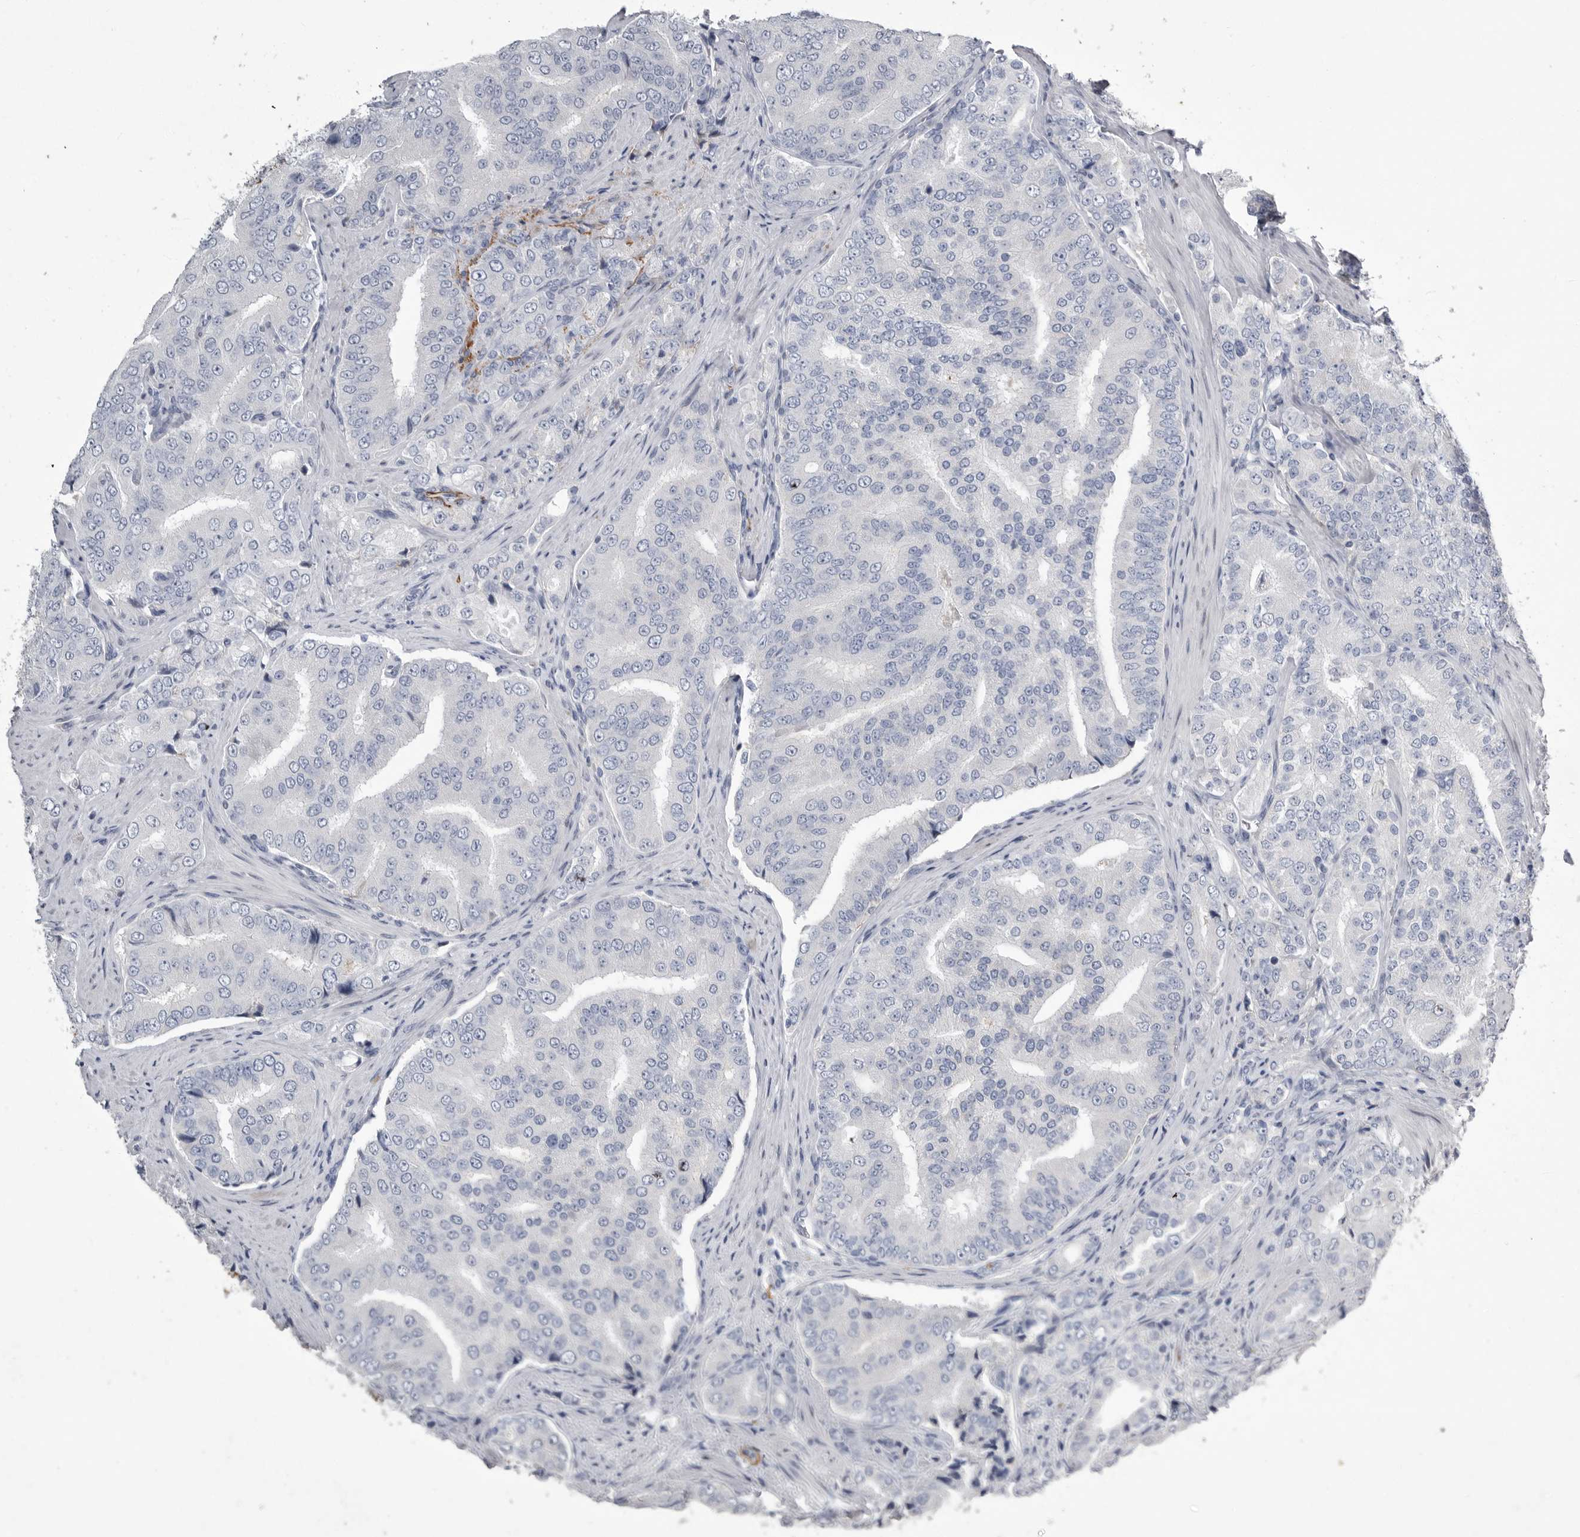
{"staining": {"intensity": "negative", "quantity": "none", "location": "none"}, "tissue": "prostate cancer", "cell_type": "Tumor cells", "image_type": "cancer", "snomed": [{"axis": "morphology", "description": "Adenocarcinoma, High grade"}, {"axis": "topography", "description": "Prostate"}], "caption": "A high-resolution image shows IHC staining of prostate cancer (high-grade adenocarcinoma), which reveals no significant expression in tumor cells. (IHC, brightfield microscopy, high magnification).", "gene": "CRP", "patient": {"sex": "male", "age": 58}}